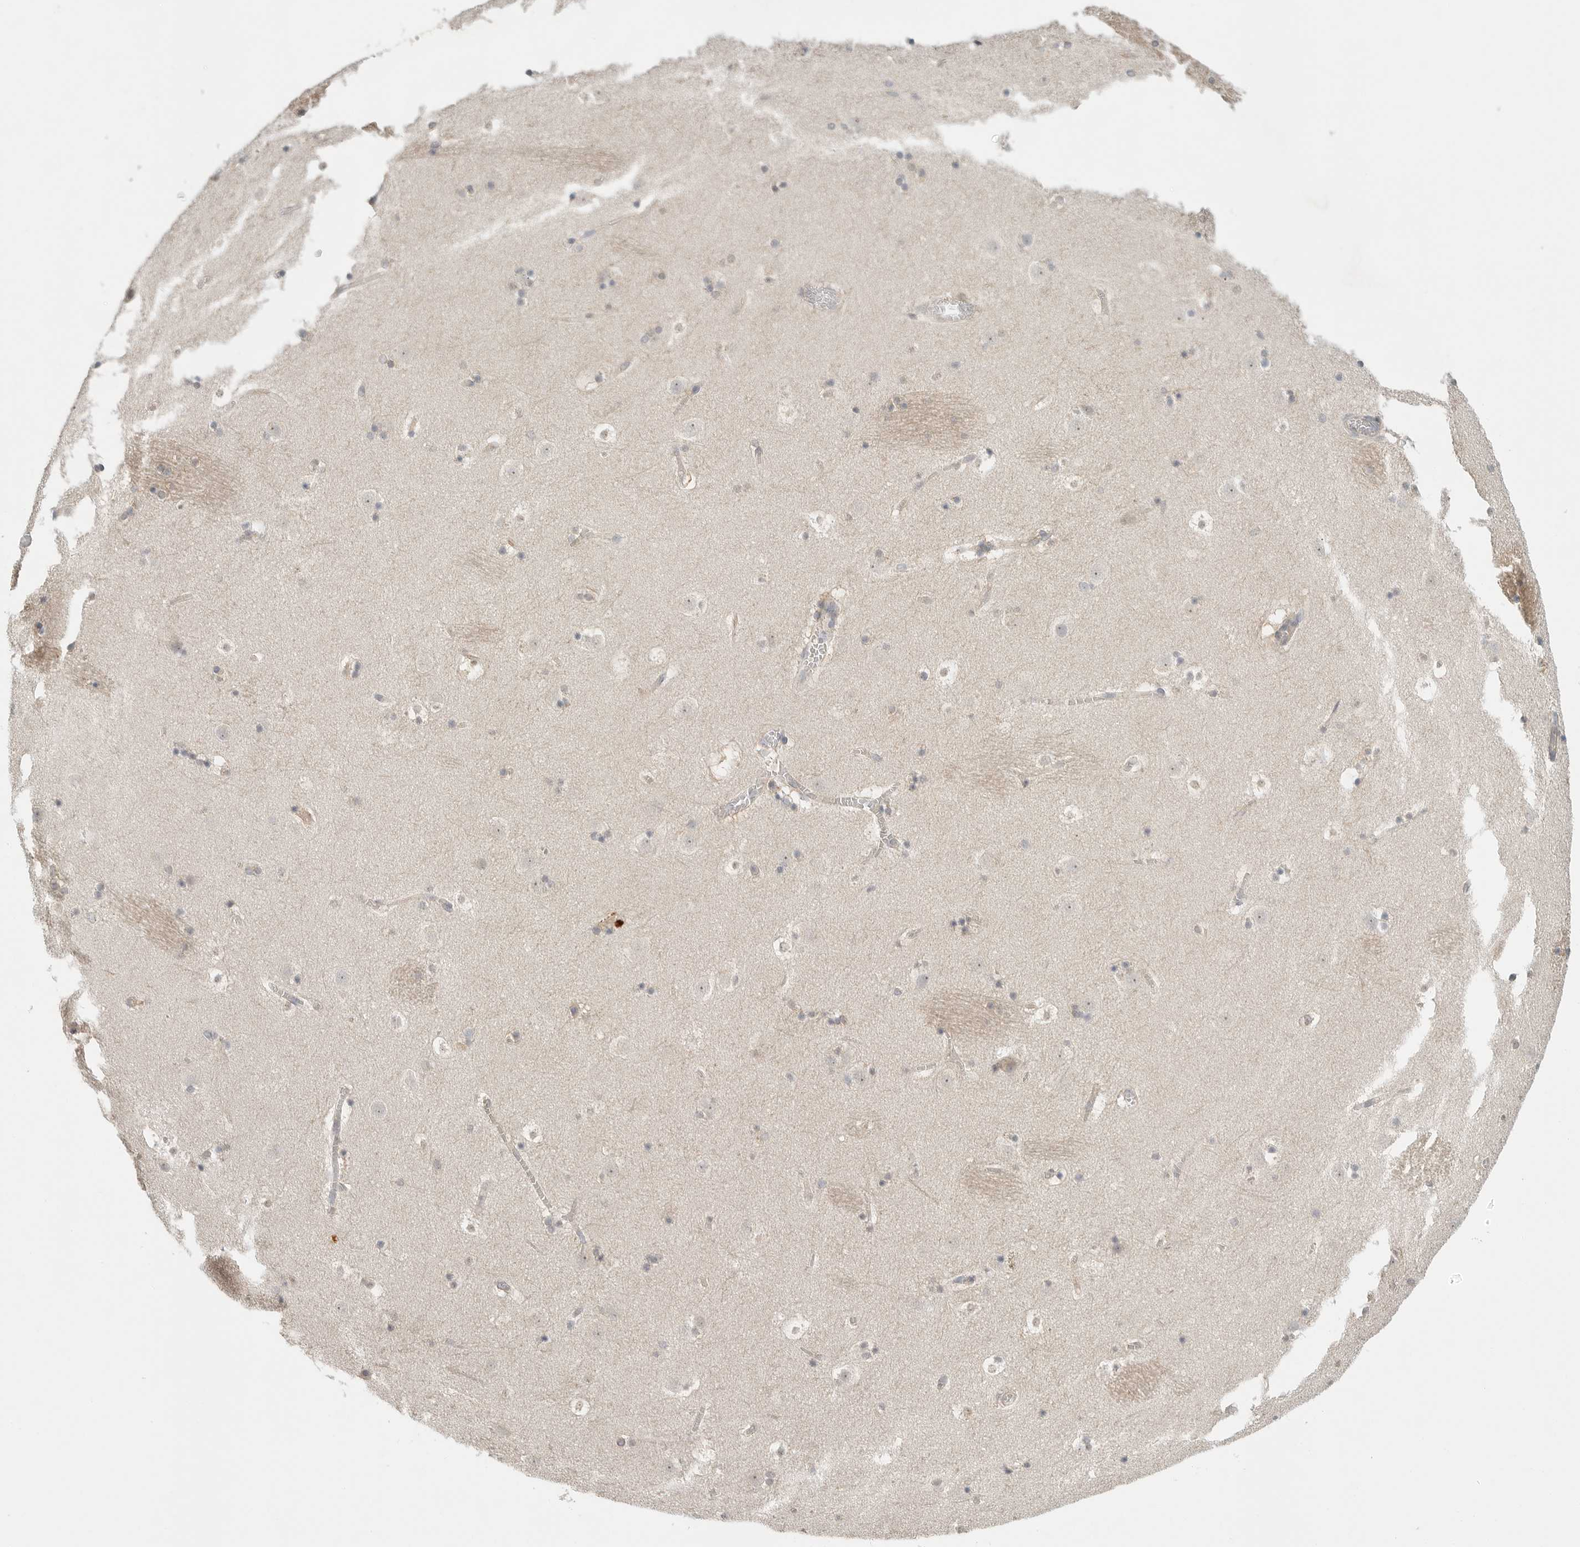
{"staining": {"intensity": "negative", "quantity": "none", "location": "none"}, "tissue": "caudate", "cell_type": "Glial cells", "image_type": "normal", "snomed": [{"axis": "morphology", "description": "Normal tissue, NOS"}, {"axis": "topography", "description": "Lateral ventricle wall"}], "caption": "The histopathology image exhibits no significant staining in glial cells of caudate. The staining is performed using DAB brown chromogen with nuclei counter-stained in using hematoxylin.", "gene": "HDAC6", "patient": {"sex": "male", "age": 45}}